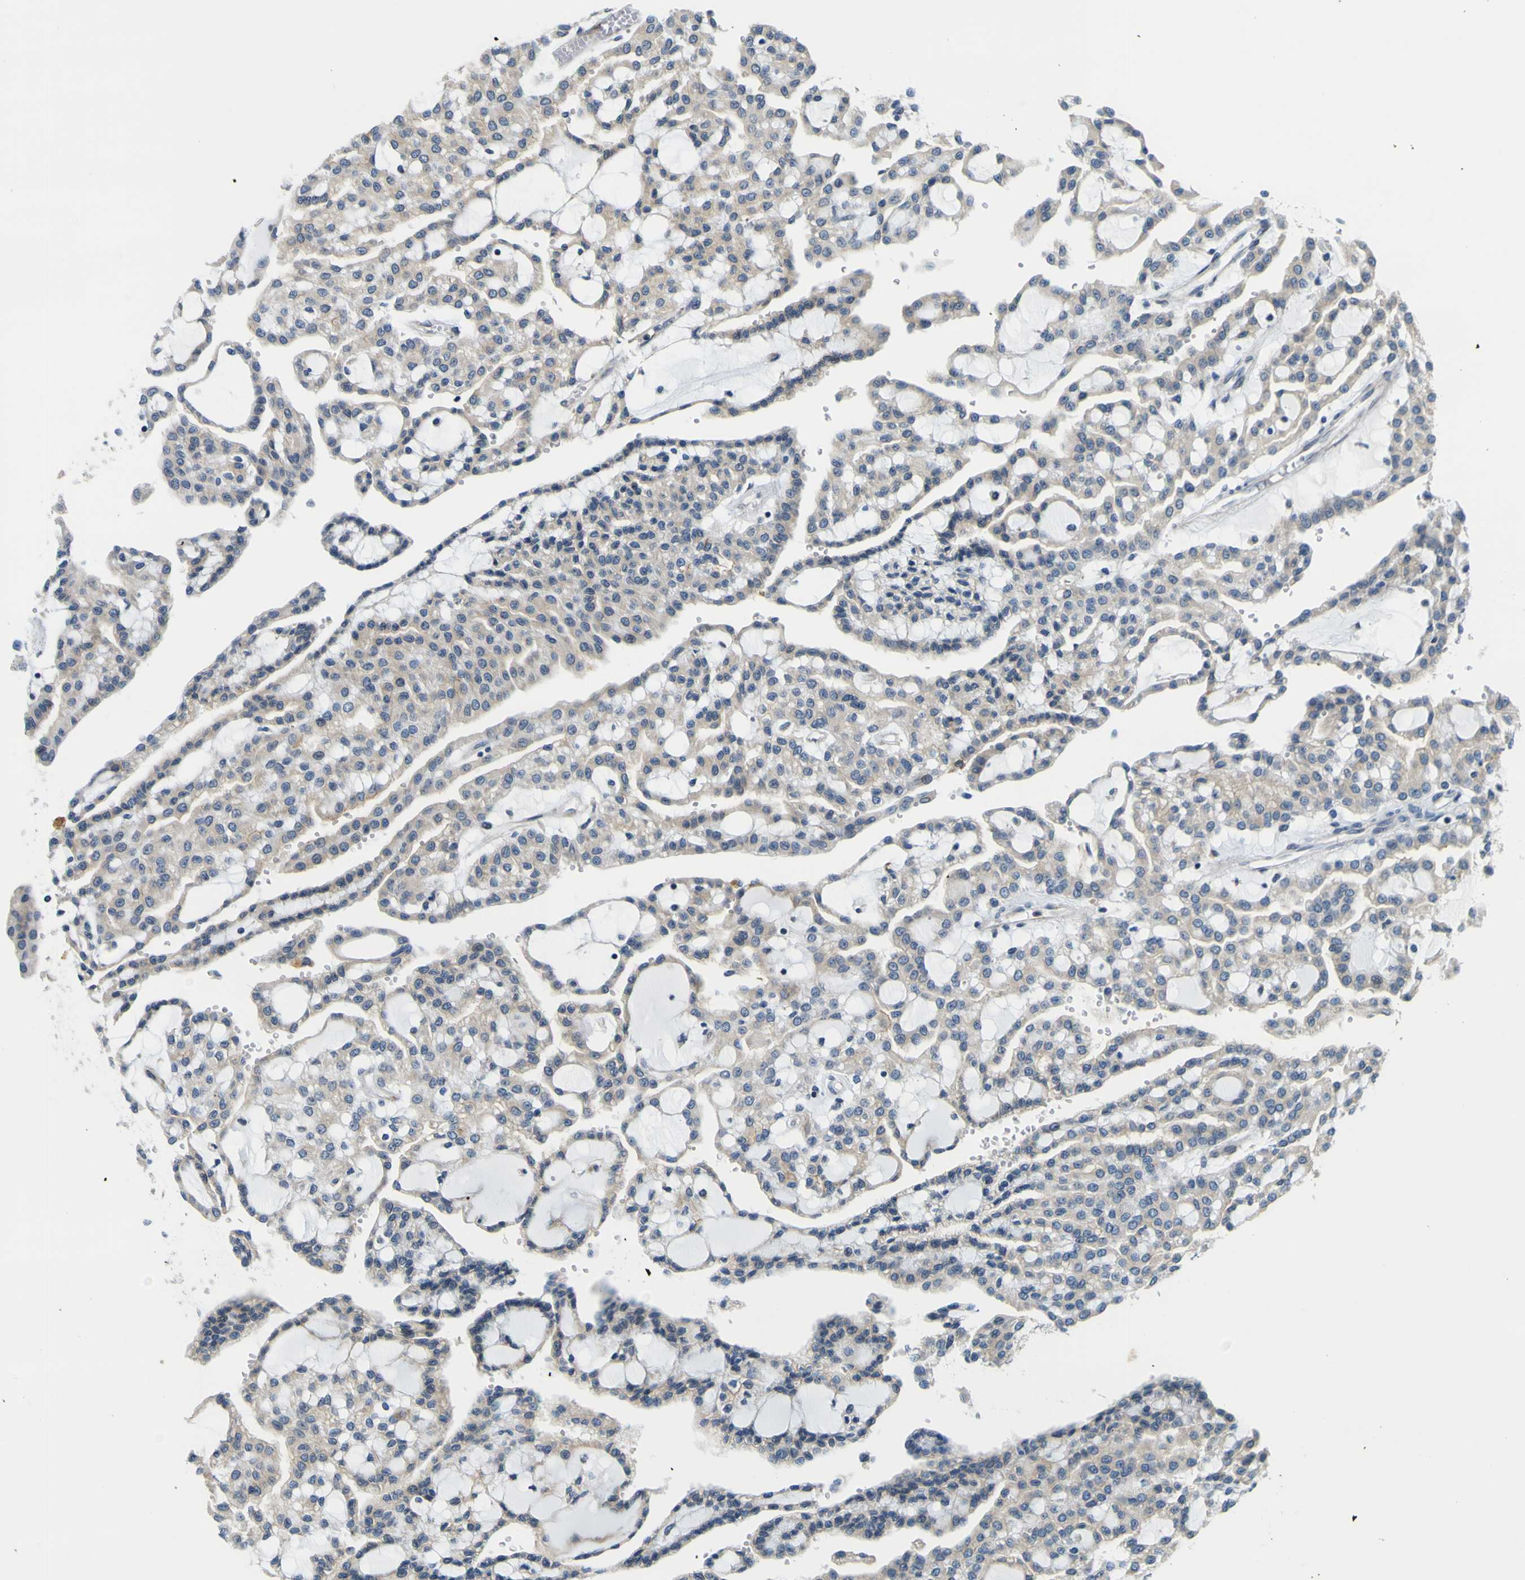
{"staining": {"intensity": "weak", "quantity": "<25%", "location": "cytoplasmic/membranous"}, "tissue": "renal cancer", "cell_type": "Tumor cells", "image_type": "cancer", "snomed": [{"axis": "morphology", "description": "Adenocarcinoma, NOS"}, {"axis": "topography", "description": "Kidney"}], "caption": "Immunohistochemistry micrograph of neoplastic tissue: human adenocarcinoma (renal) stained with DAB displays no significant protein expression in tumor cells.", "gene": "NLRP3", "patient": {"sex": "male", "age": 63}}